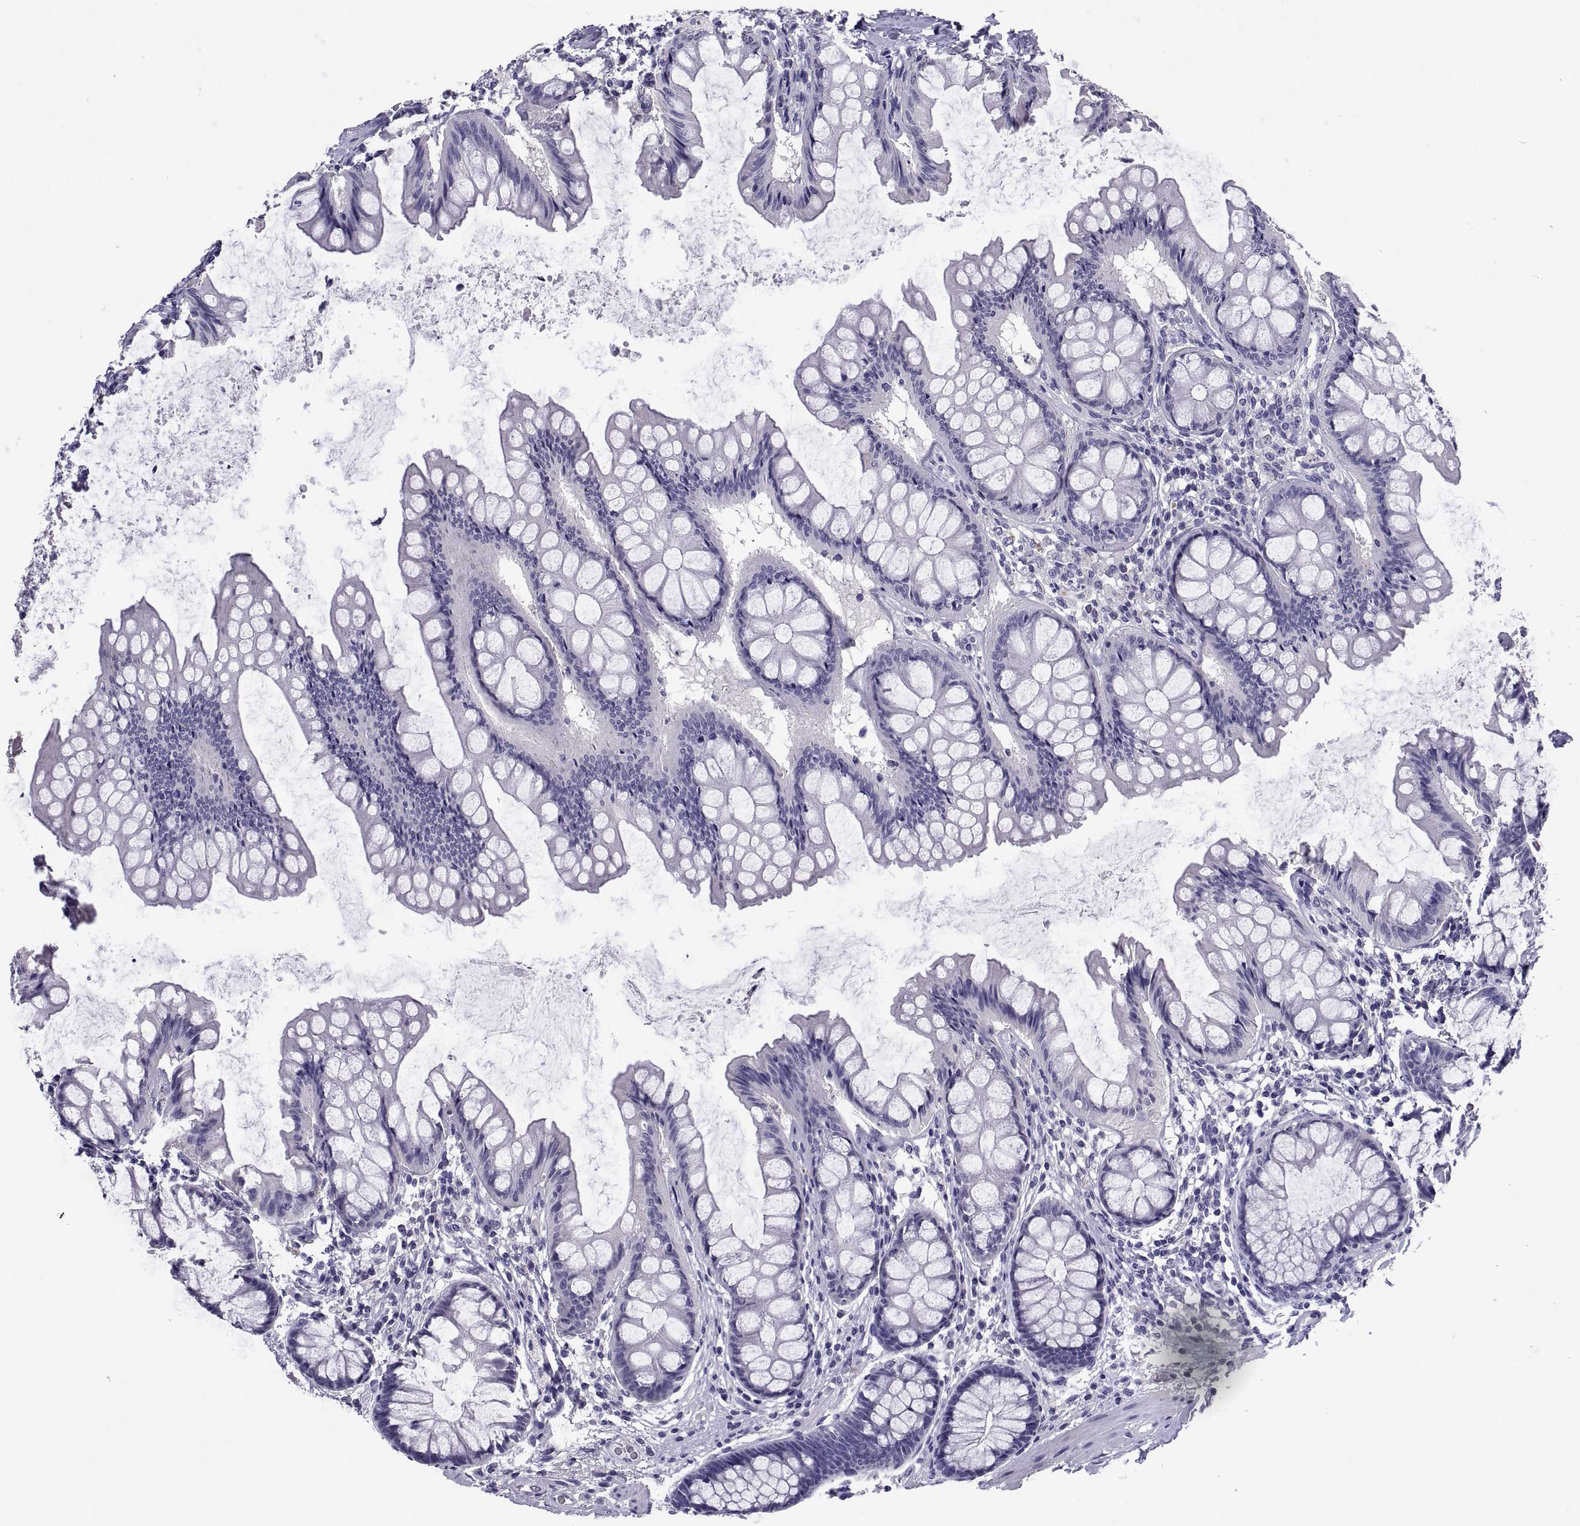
{"staining": {"intensity": "negative", "quantity": "none", "location": "none"}, "tissue": "colon", "cell_type": "Endothelial cells", "image_type": "normal", "snomed": [{"axis": "morphology", "description": "Normal tissue, NOS"}, {"axis": "topography", "description": "Colon"}], "caption": "Immunohistochemistry (IHC) histopathology image of unremarkable colon stained for a protein (brown), which displays no staining in endothelial cells.", "gene": "TGFBR3L", "patient": {"sex": "female", "age": 65}}